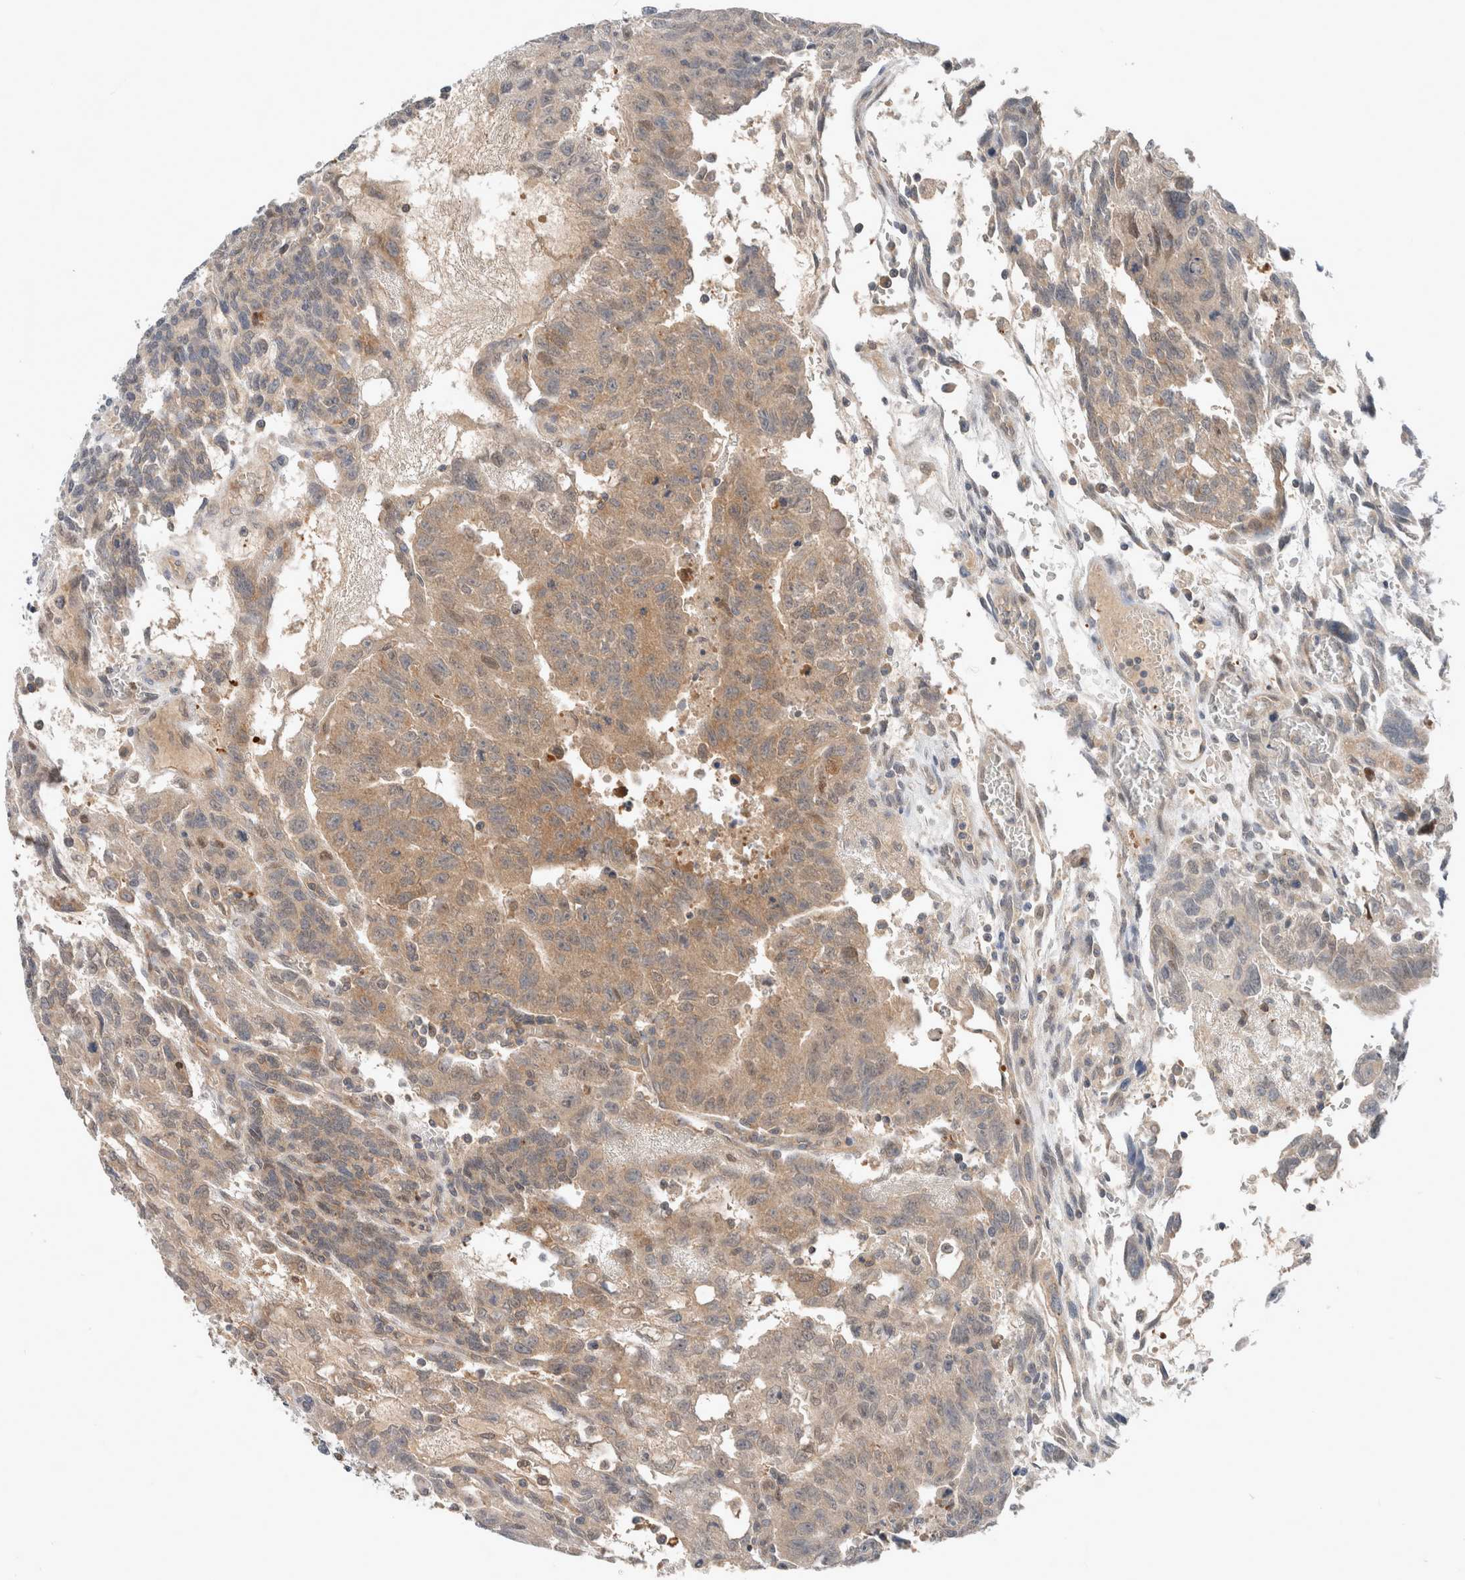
{"staining": {"intensity": "moderate", "quantity": ">75%", "location": "cytoplasmic/membranous"}, "tissue": "testis cancer", "cell_type": "Tumor cells", "image_type": "cancer", "snomed": [{"axis": "morphology", "description": "Seminoma, NOS"}, {"axis": "morphology", "description": "Carcinoma, Embryonal, NOS"}, {"axis": "topography", "description": "Testis"}], "caption": "Seminoma (testis) was stained to show a protein in brown. There is medium levels of moderate cytoplasmic/membranous positivity in about >75% of tumor cells.", "gene": "XPNPEP1", "patient": {"sex": "male", "age": 52}}